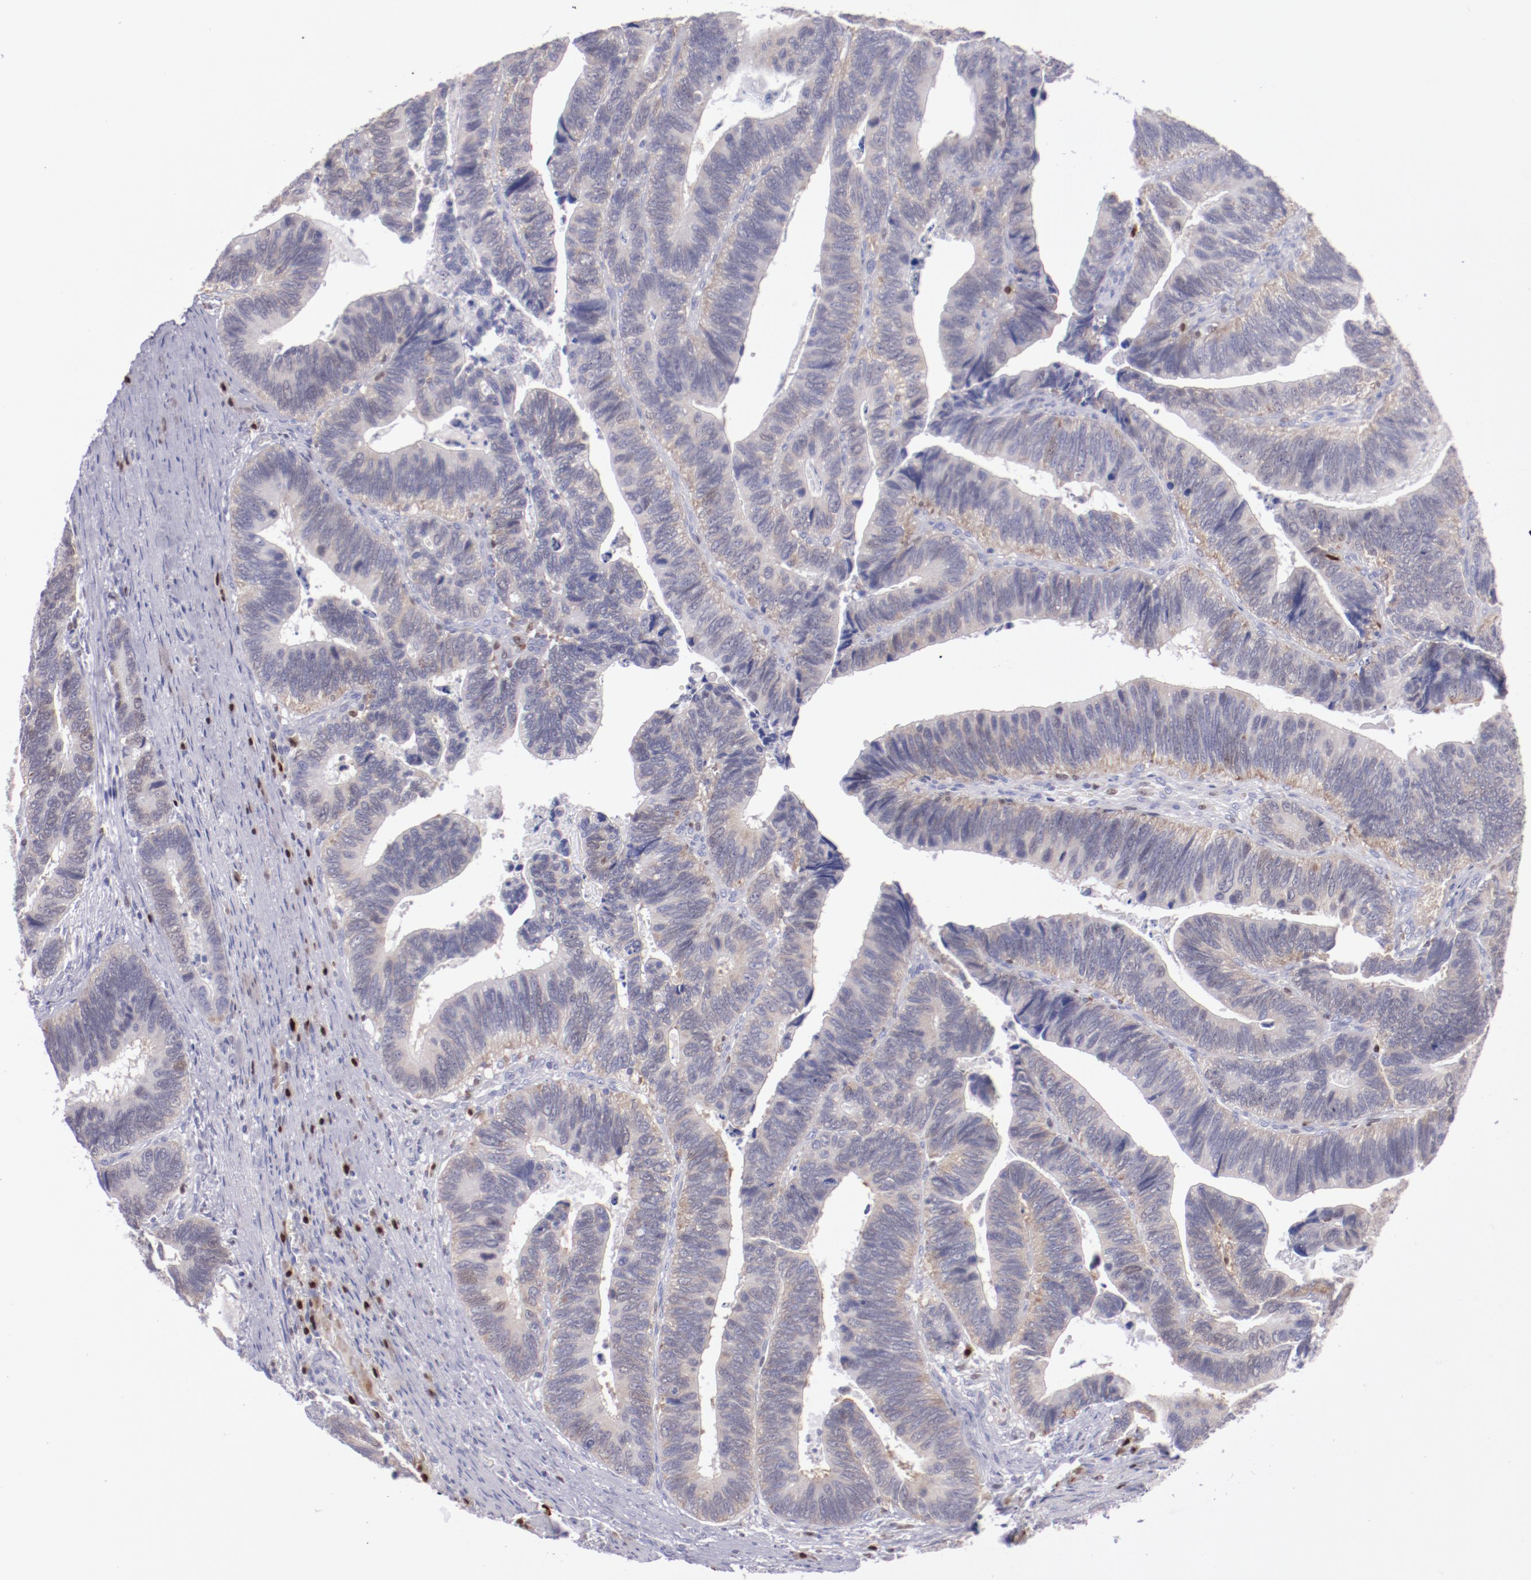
{"staining": {"intensity": "weak", "quantity": "25%-75%", "location": "cytoplasmic/membranous"}, "tissue": "colorectal cancer", "cell_type": "Tumor cells", "image_type": "cancer", "snomed": [{"axis": "morphology", "description": "Adenocarcinoma, NOS"}, {"axis": "topography", "description": "Colon"}], "caption": "Brown immunohistochemical staining in human adenocarcinoma (colorectal) reveals weak cytoplasmic/membranous staining in approximately 25%-75% of tumor cells. The staining was performed using DAB to visualize the protein expression in brown, while the nuclei were stained in blue with hematoxylin (Magnification: 20x).", "gene": "IRF8", "patient": {"sex": "male", "age": 72}}